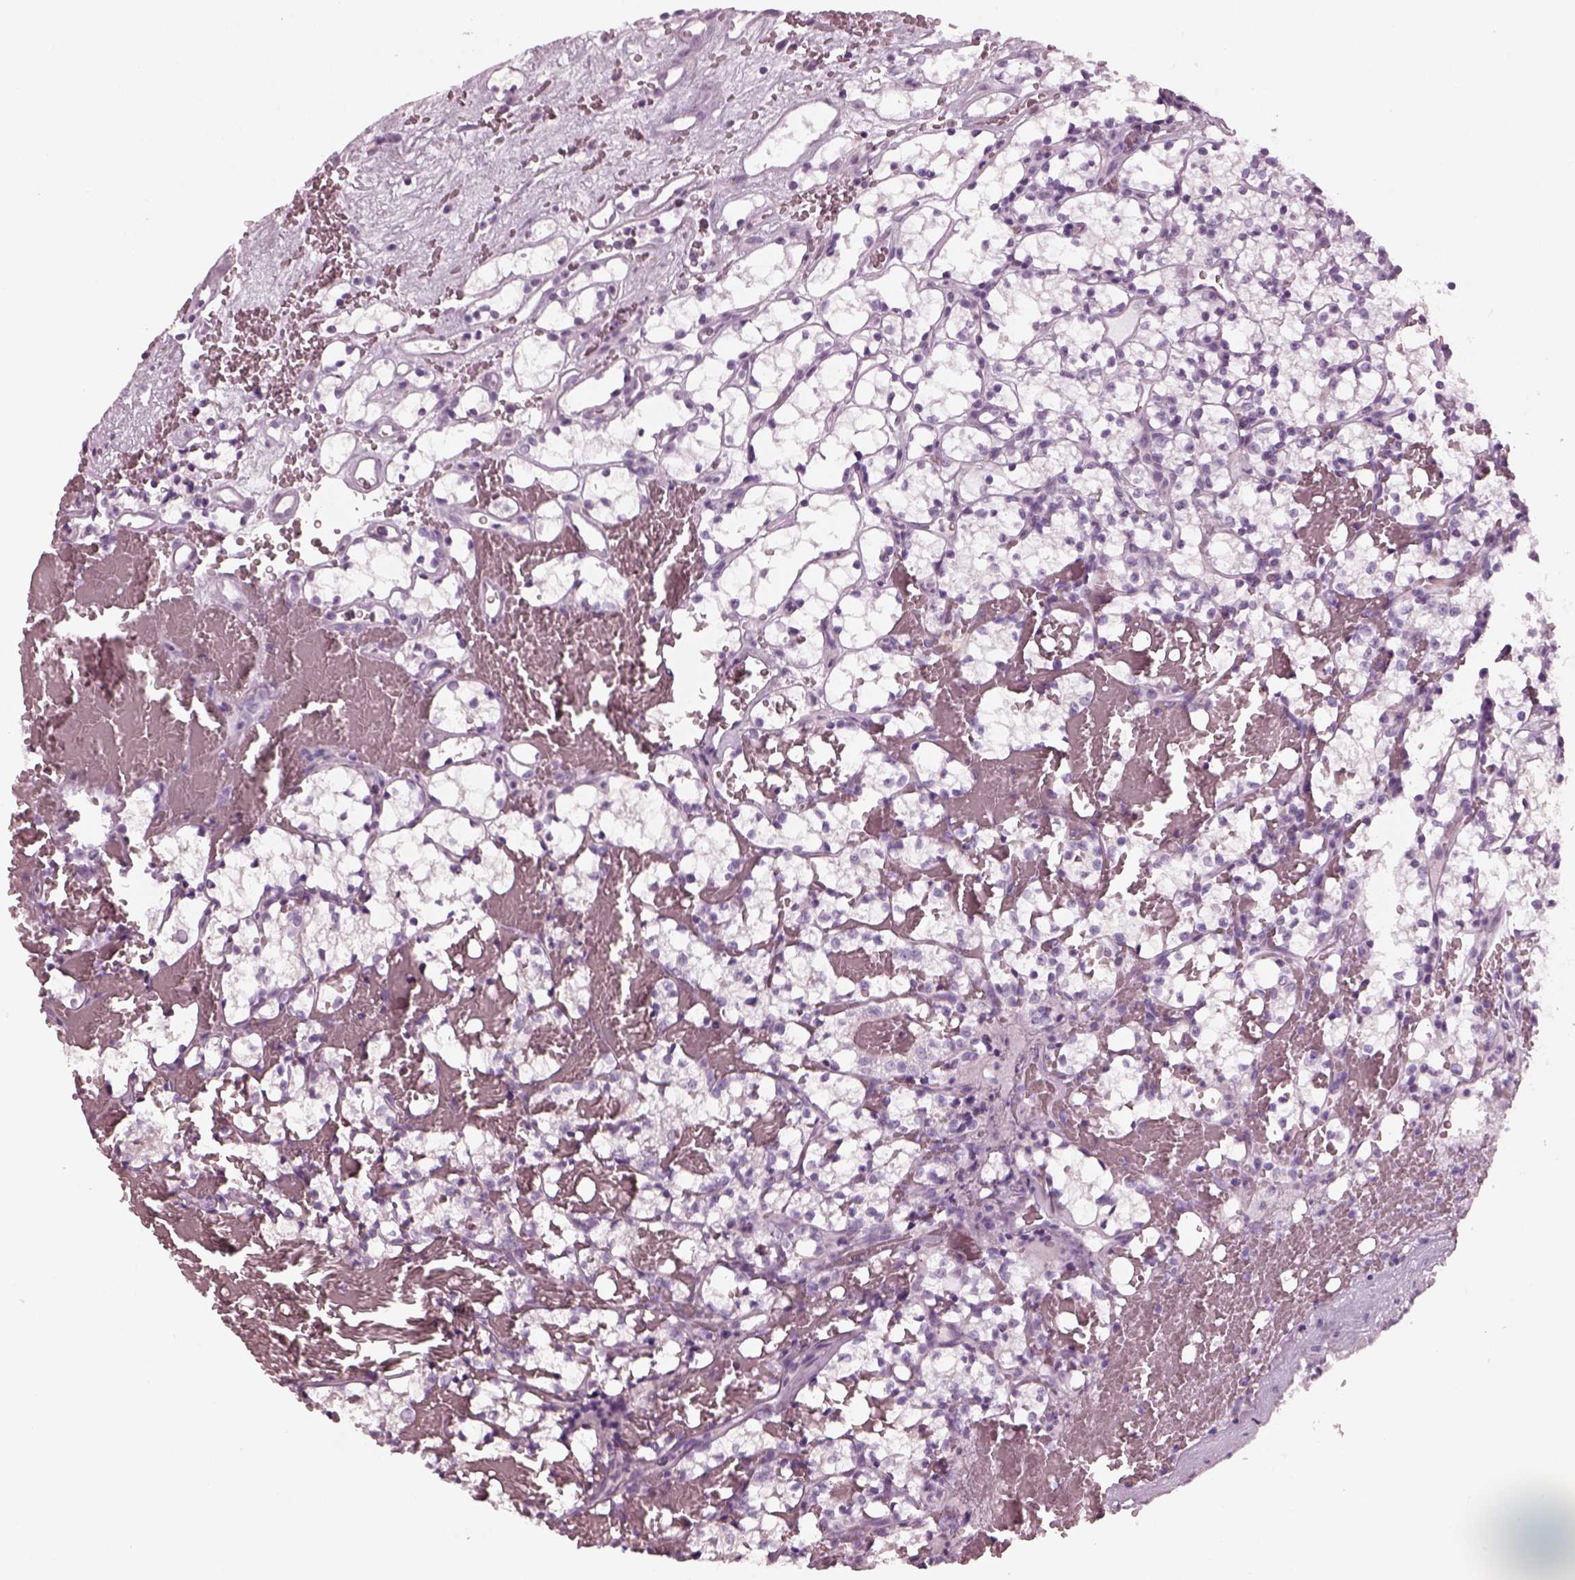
{"staining": {"intensity": "negative", "quantity": "none", "location": "none"}, "tissue": "renal cancer", "cell_type": "Tumor cells", "image_type": "cancer", "snomed": [{"axis": "morphology", "description": "Adenocarcinoma, NOS"}, {"axis": "topography", "description": "Kidney"}], "caption": "IHC of renal cancer displays no staining in tumor cells. (DAB (3,3'-diaminobenzidine) immunohistochemistry with hematoxylin counter stain).", "gene": "RCVRN", "patient": {"sex": "female", "age": 69}}